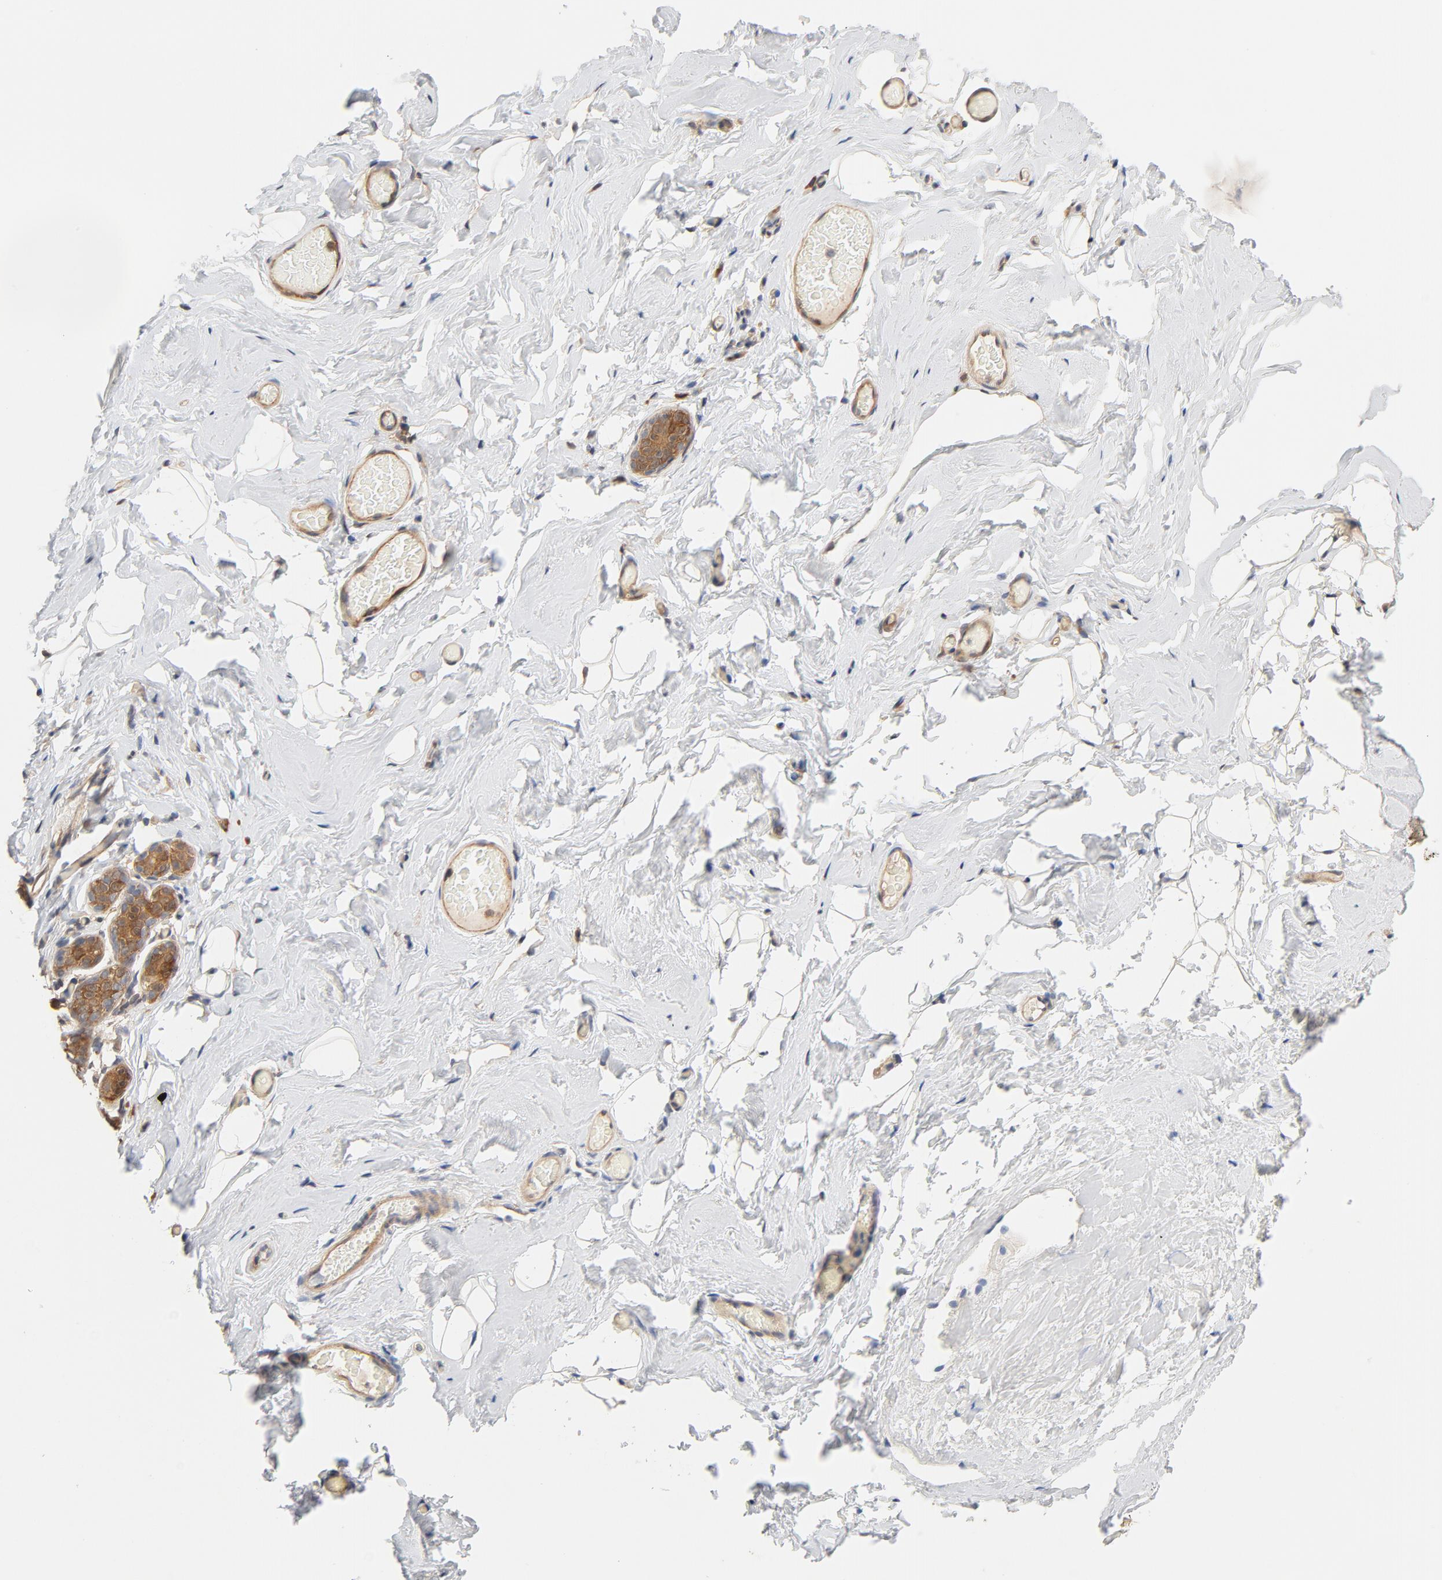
{"staining": {"intensity": "moderate", "quantity": "<25%", "location": "cytoplasmic/membranous"}, "tissue": "breast", "cell_type": "Adipocytes", "image_type": "normal", "snomed": [{"axis": "morphology", "description": "Normal tissue, NOS"}, {"axis": "topography", "description": "Breast"}, {"axis": "topography", "description": "Soft tissue"}], "caption": "Breast stained with immunohistochemistry (IHC) demonstrates moderate cytoplasmic/membranous staining in about <25% of adipocytes.", "gene": "EIF4E", "patient": {"sex": "female", "age": 75}}